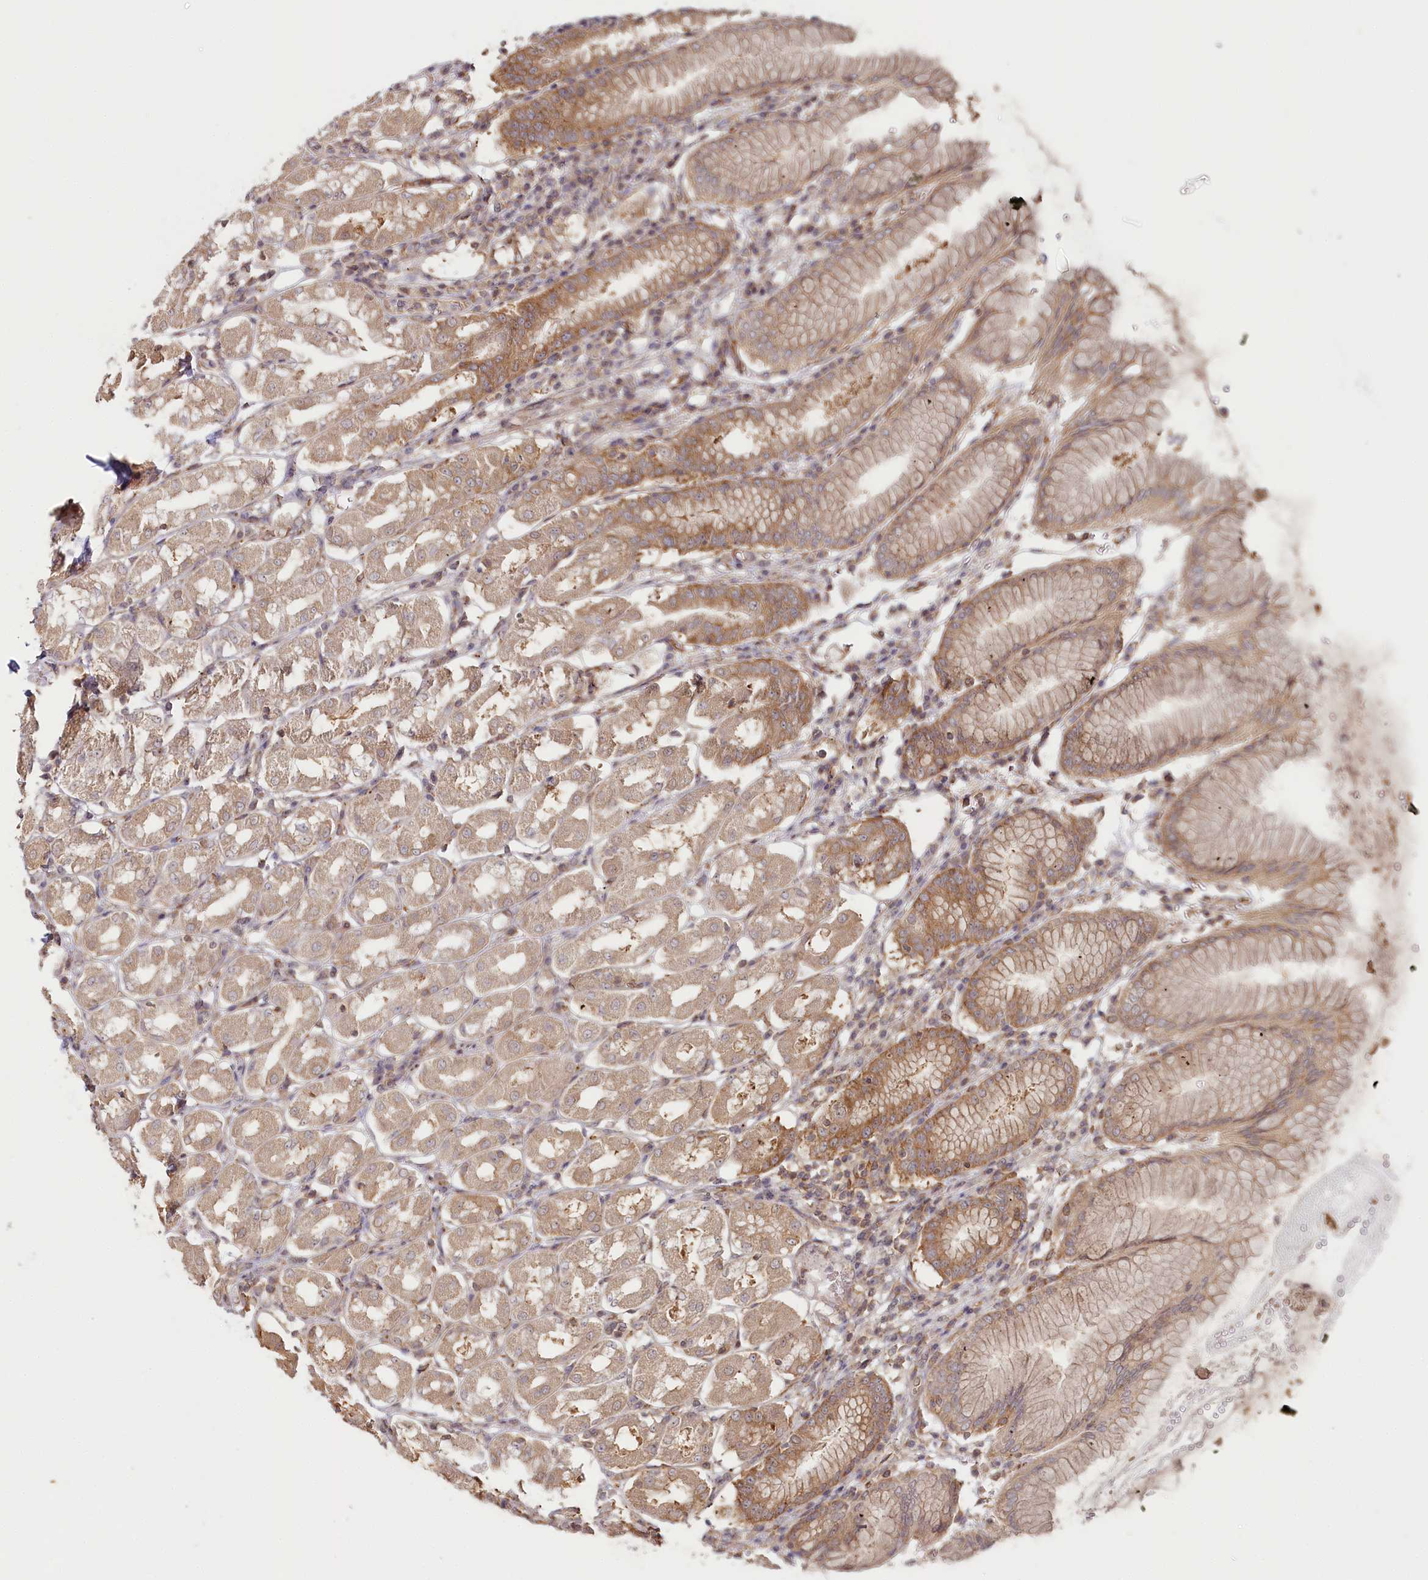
{"staining": {"intensity": "moderate", "quantity": ">75%", "location": "cytoplasmic/membranous"}, "tissue": "stomach", "cell_type": "Glandular cells", "image_type": "normal", "snomed": [{"axis": "morphology", "description": "Normal tissue, NOS"}, {"axis": "topography", "description": "Stomach"}, {"axis": "topography", "description": "Stomach, lower"}], "caption": "Brown immunohistochemical staining in unremarkable stomach exhibits moderate cytoplasmic/membranous staining in about >75% of glandular cells.", "gene": "OTUD4", "patient": {"sex": "female", "age": 56}}